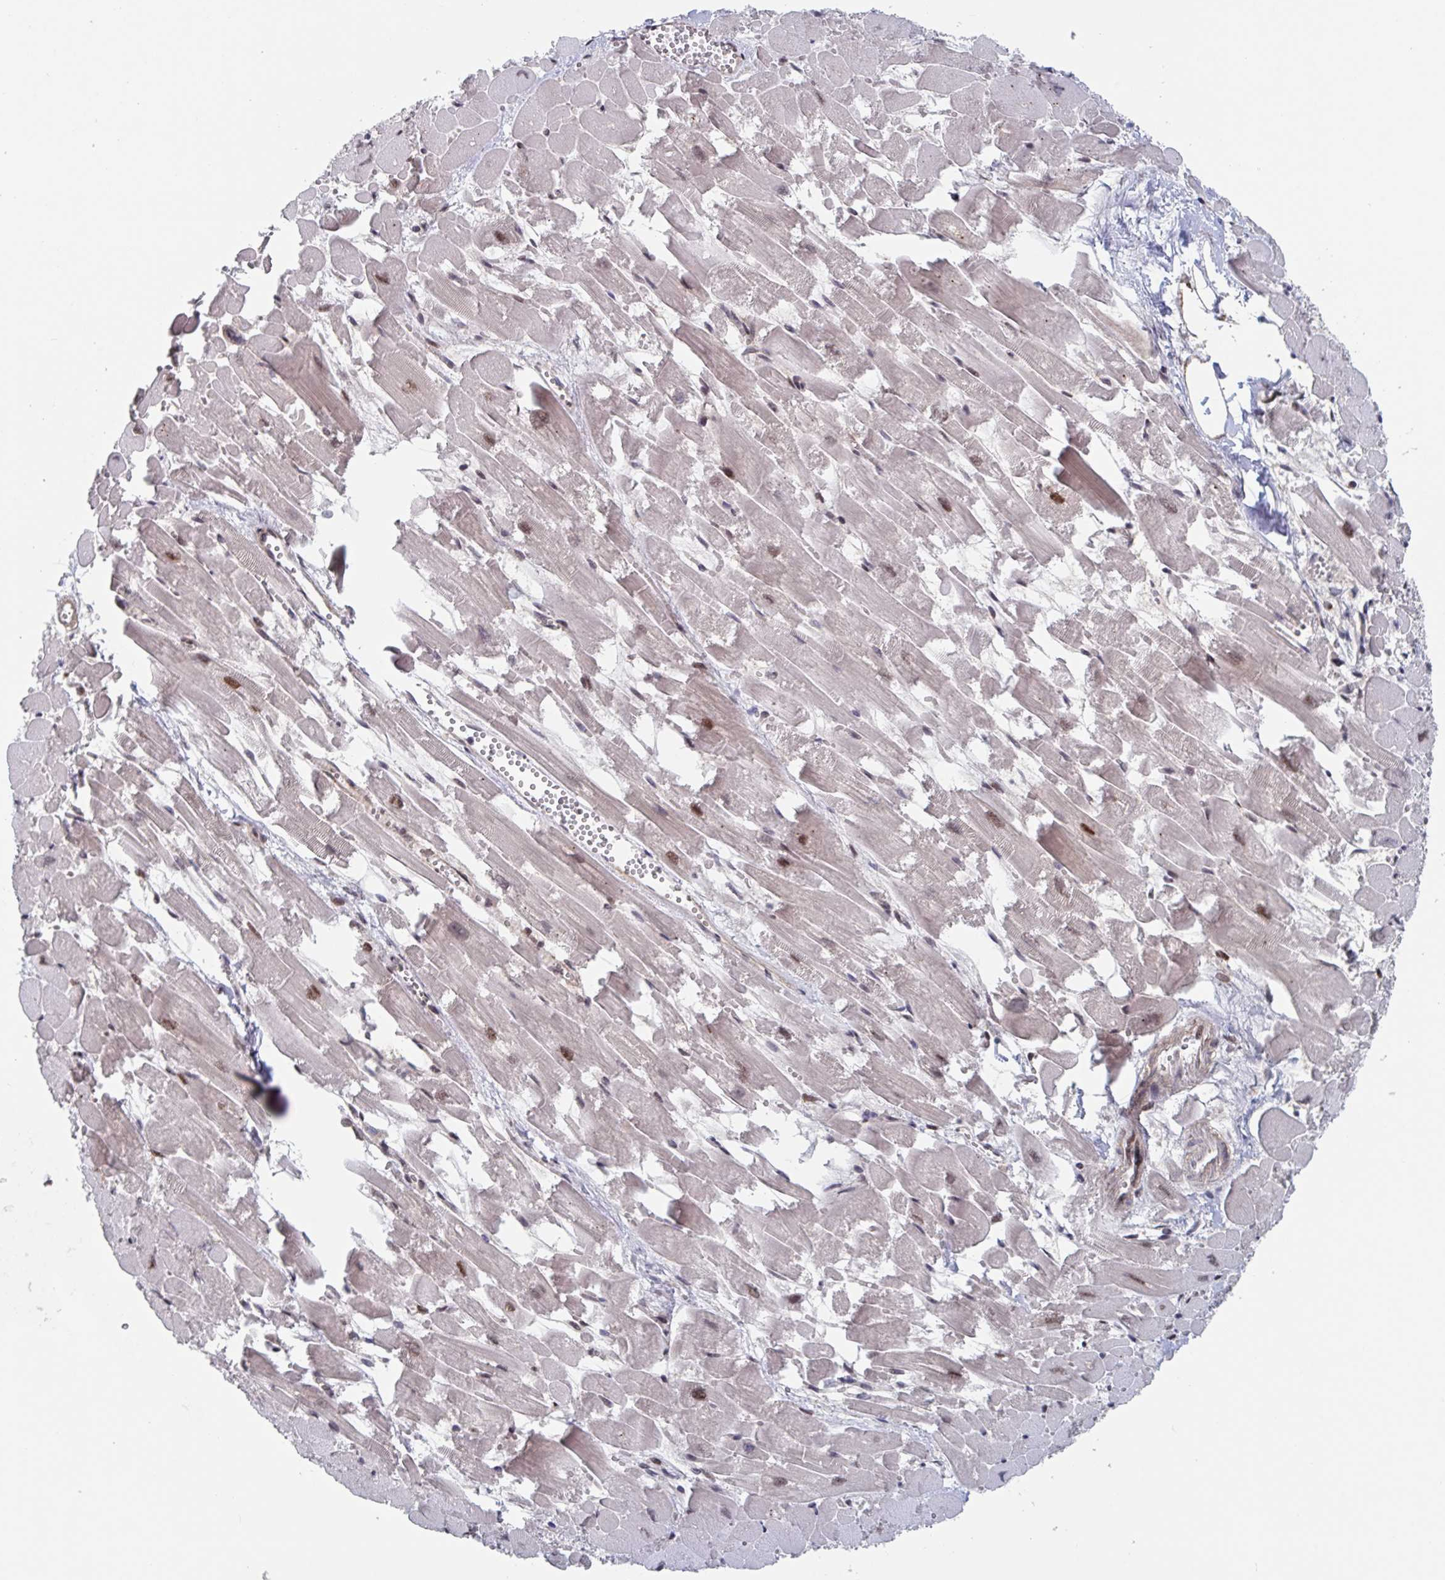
{"staining": {"intensity": "moderate", "quantity": "25%-75%", "location": "cytoplasmic/membranous,nuclear"}, "tissue": "heart muscle", "cell_type": "Cardiomyocytes", "image_type": "normal", "snomed": [{"axis": "morphology", "description": "Normal tissue, NOS"}, {"axis": "topography", "description": "Heart"}], "caption": "A medium amount of moderate cytoplasmic/membranous,nuclear staining is present in approximately 25%-75% of cardiomyocytes in unremarkable heart muscle. (Stains: DAB in brown, nuclei in blue, Microscopy: brightfield microscopy at high magnification).", "gene": "RNF212", "patient": {"sex": "female", "age": 52}}